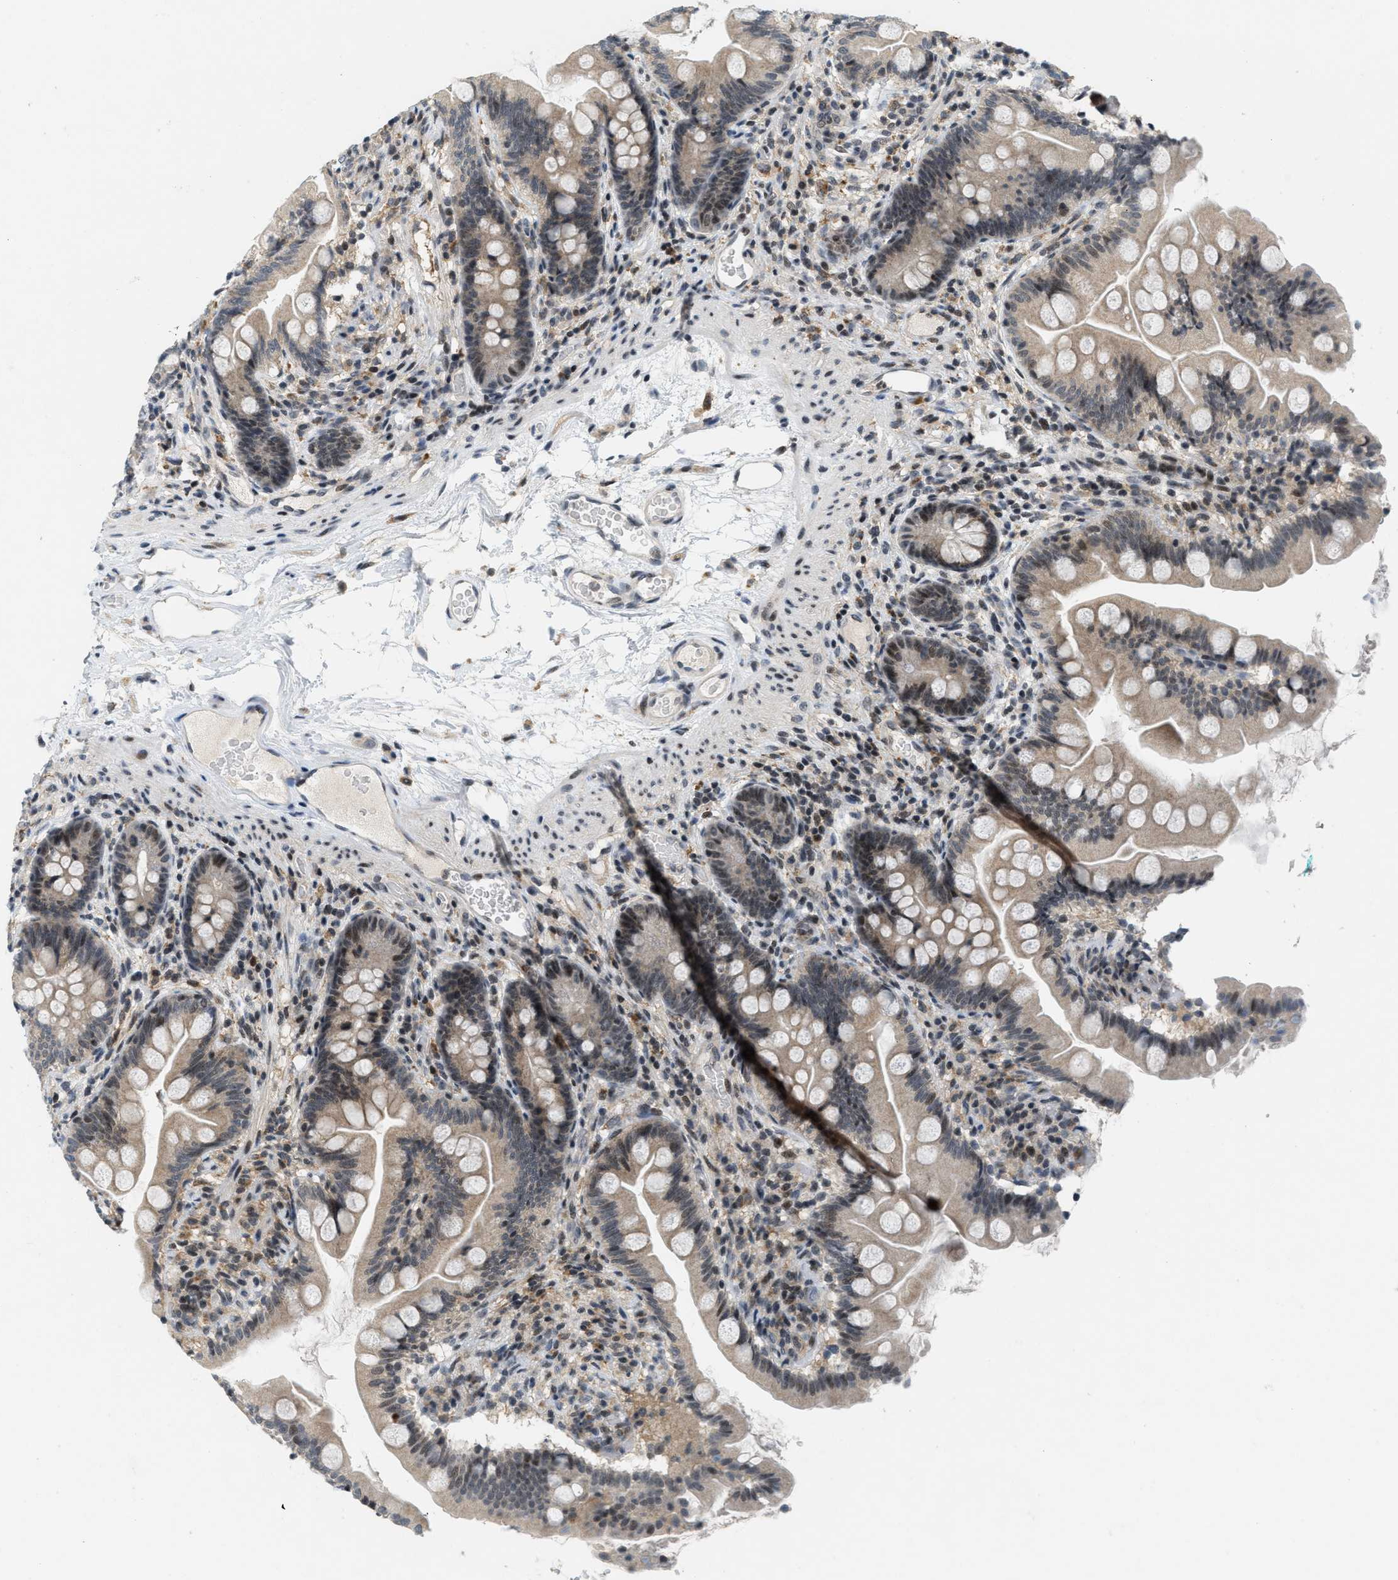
{"staining": {"intensity": "moderate", "quantity": "<25%", "location": "nuclear"}, "tissue": "small intestine", "cell_type": "Glandular cells", "image_type": "normal", "snomed": [{"axis": "morphology", "description": "Normal tissue, NOS"}, {"axis": "topography", "description": "Small intestine"}], "caption": "A brown stain highlights moderate nuclear expression of a protein in glandular cells of benign human small intestine.", "gene": "ING1", "patient": {"sex": "female", "age": 56}}